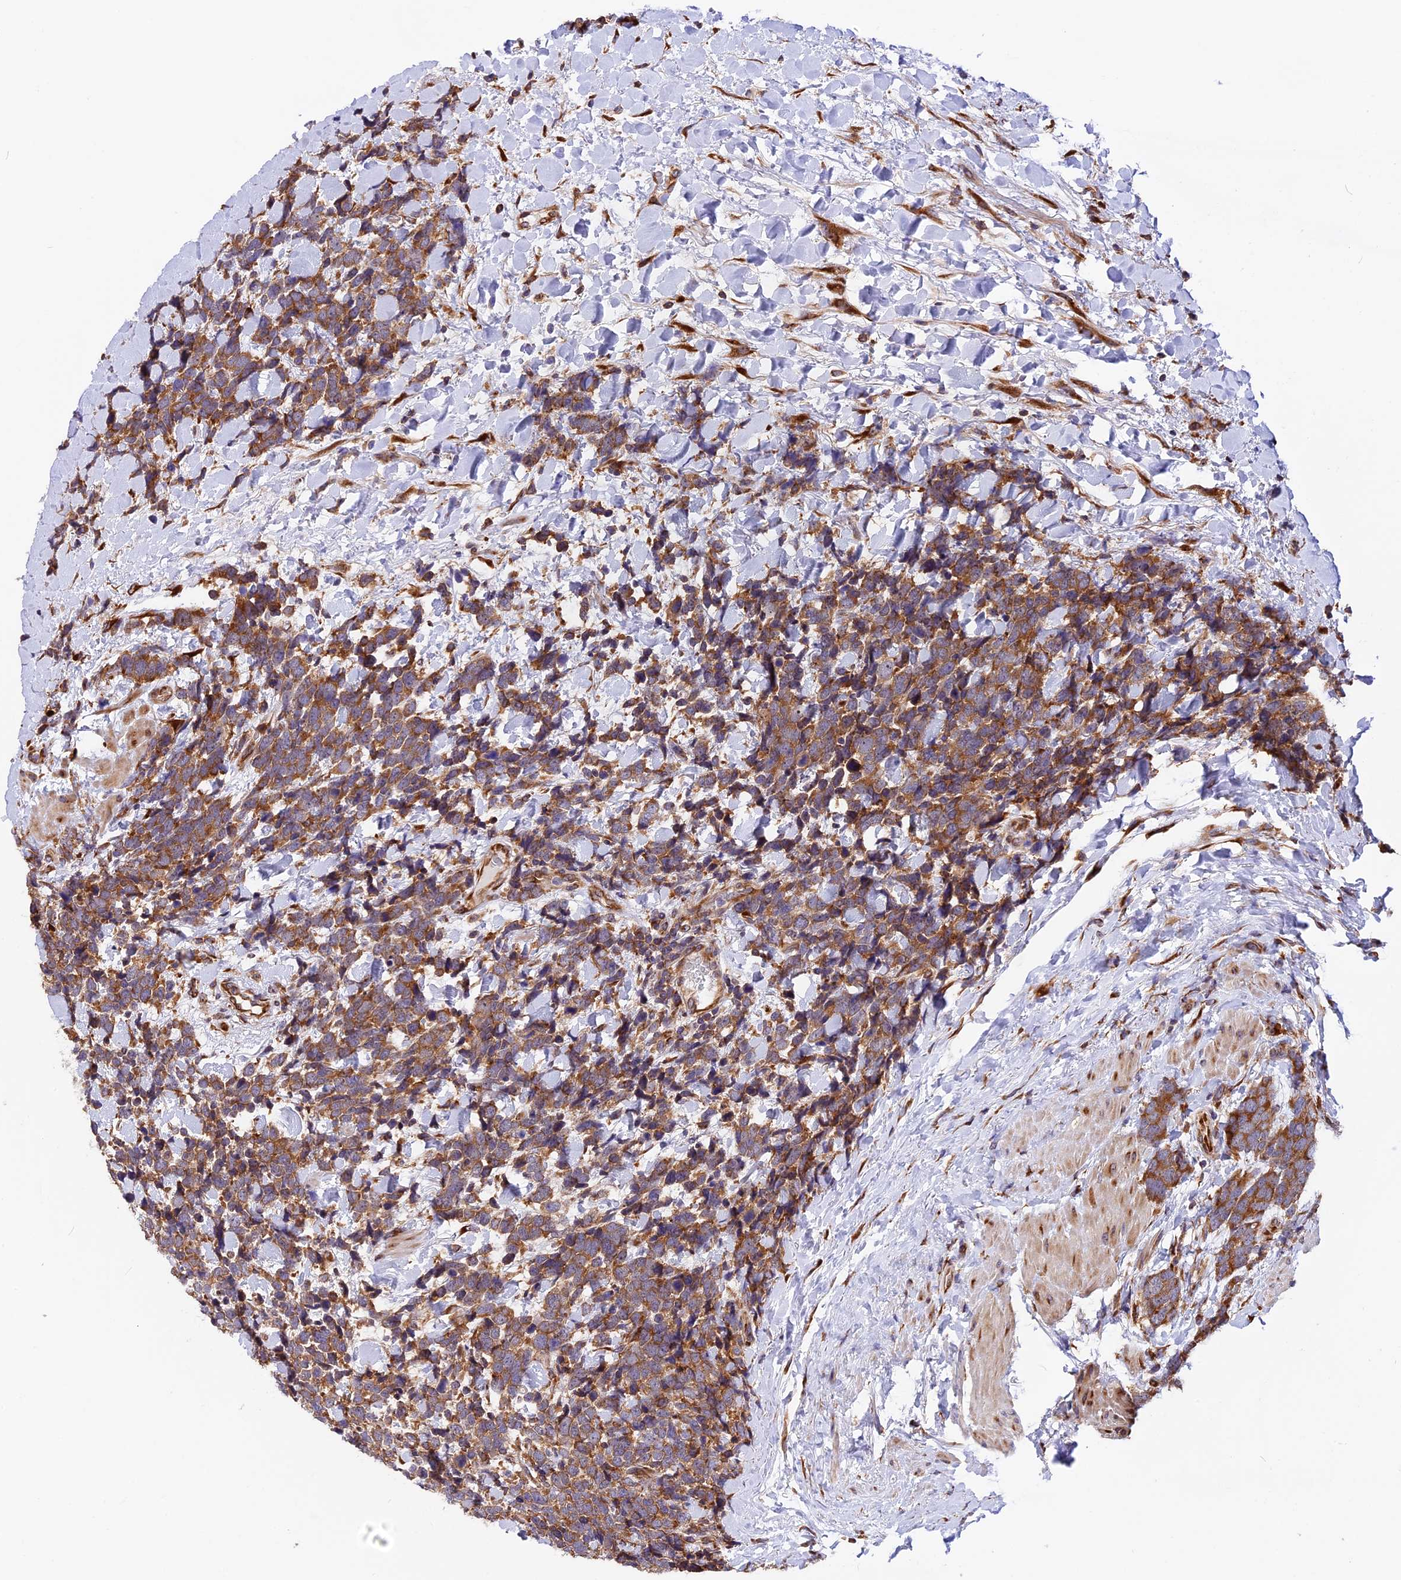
{"staining": {"intensity": "strong", "quantity": ">75%", "location": "cytoplasmic/membranous"}, "tissue": "urothelial cancer", "cell_type": "Tumor cells", "image_type": "cancer", "snomed": [{"axis": "morphology", "description": "Urothelial carcinoma, High grade"}, {"axis": "topography", "description": "Urinary bladder"}], "caption": "This photomicrograph exhibits urothelial cancer stained with immunohistochemistry to label a protein in brown. The cytoplasmic/membranous of tumor cells show strong positivity for the protein. Nuclei are counter-stained blue.", "gene": "GNPTAB", "patient": {"sex": "female", "age": 82}}